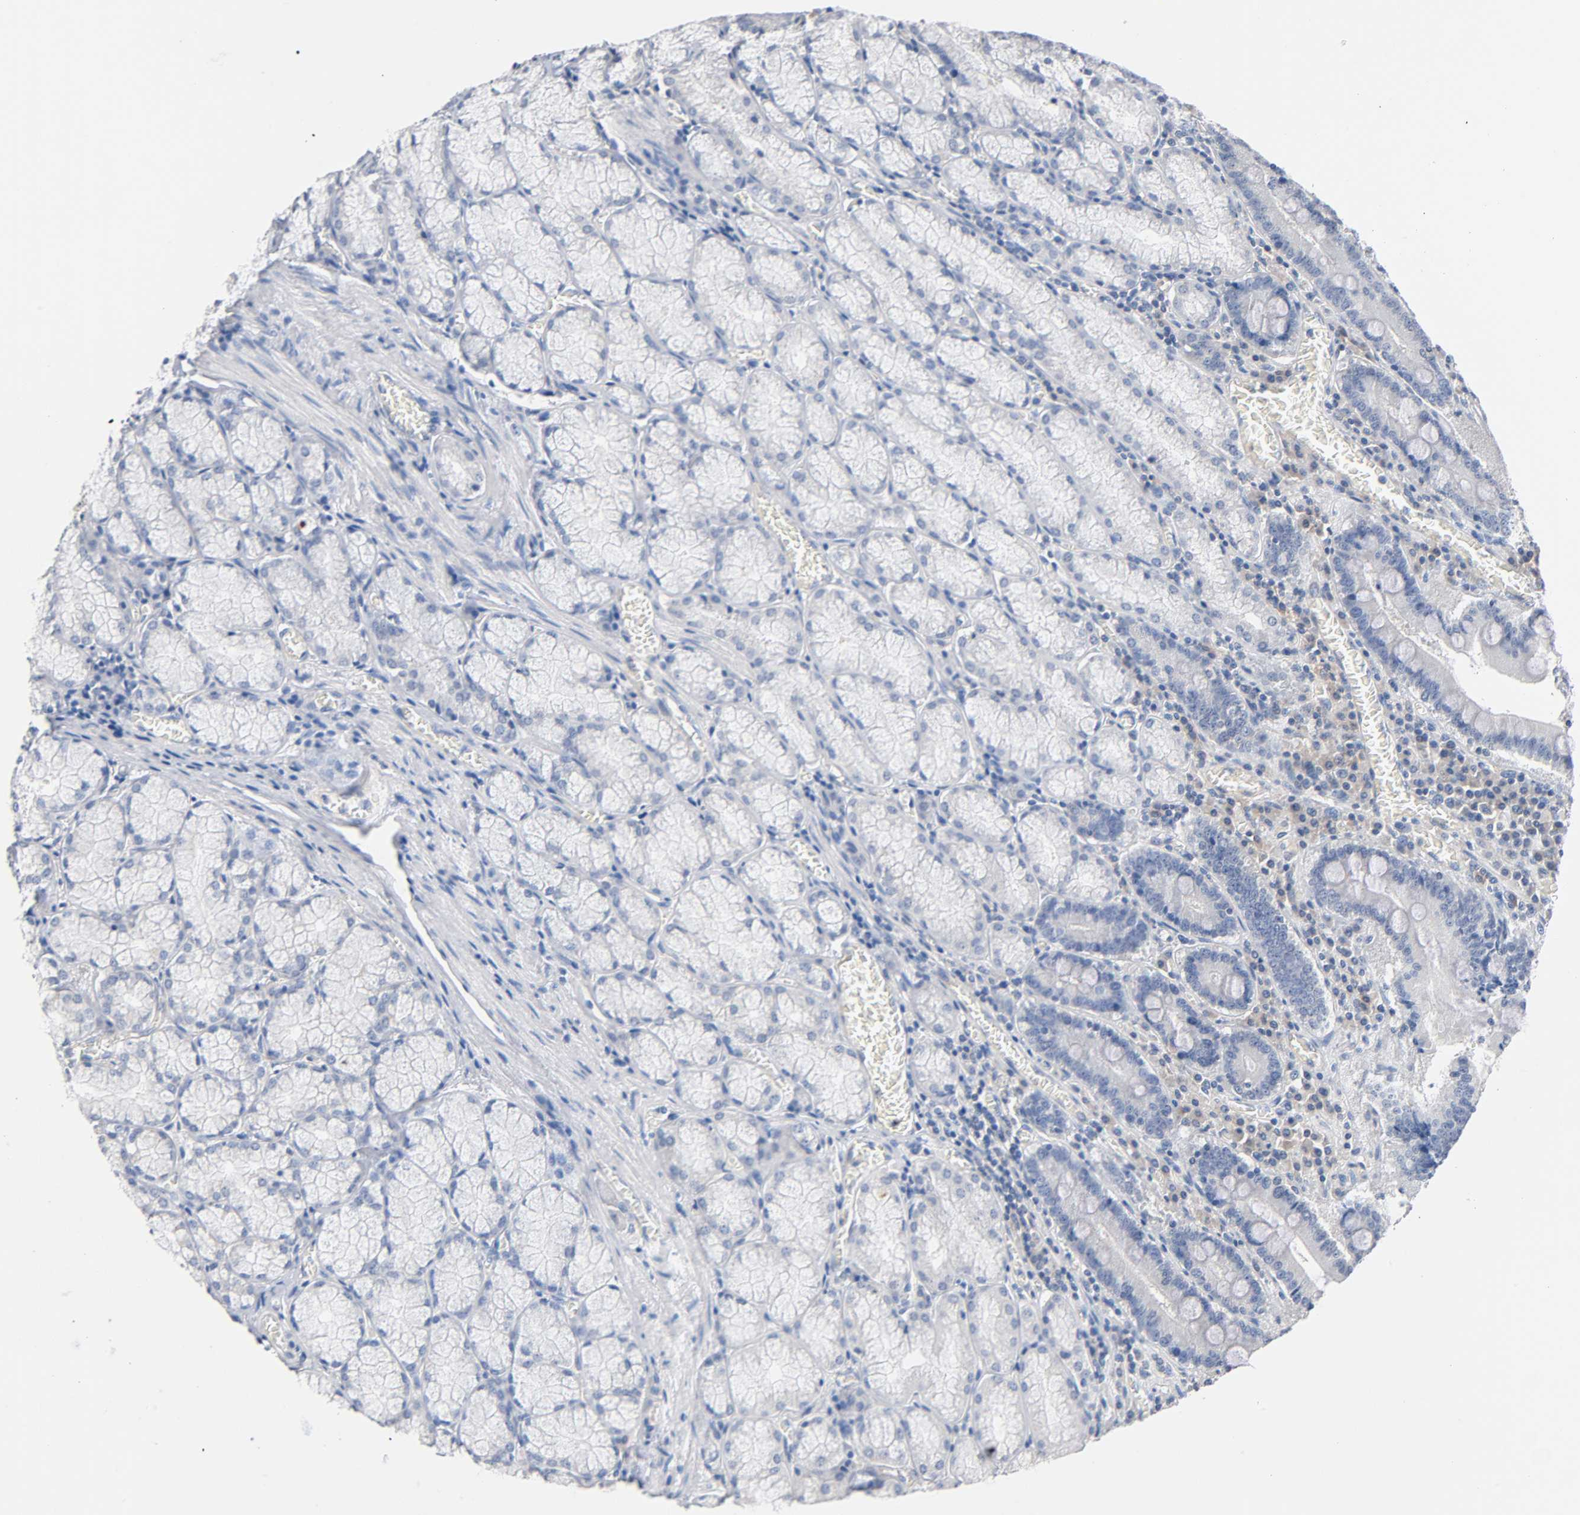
{"staining": {"intensity": "moderate", "quantity": "<25%", "location": "cytoplasmic/membranous"}, "tissue": "stomach", "cell_type": "Glandular cells", "image_type": "normal", "snomed": [{"axis": "morphology", "description": "Normal tissue, NOS"}, {"axis": "topography", "description": "Stomach, lower"}], "caption": "Moderate cytoplasmic/membranous positivity is appreciated in about <25% of glandular cells in benign stomach. The protein is shown in brown color, while the nuclei are stained blue.", "gene": "MALT1", "patient": {"sex": "male", "age": 56}}